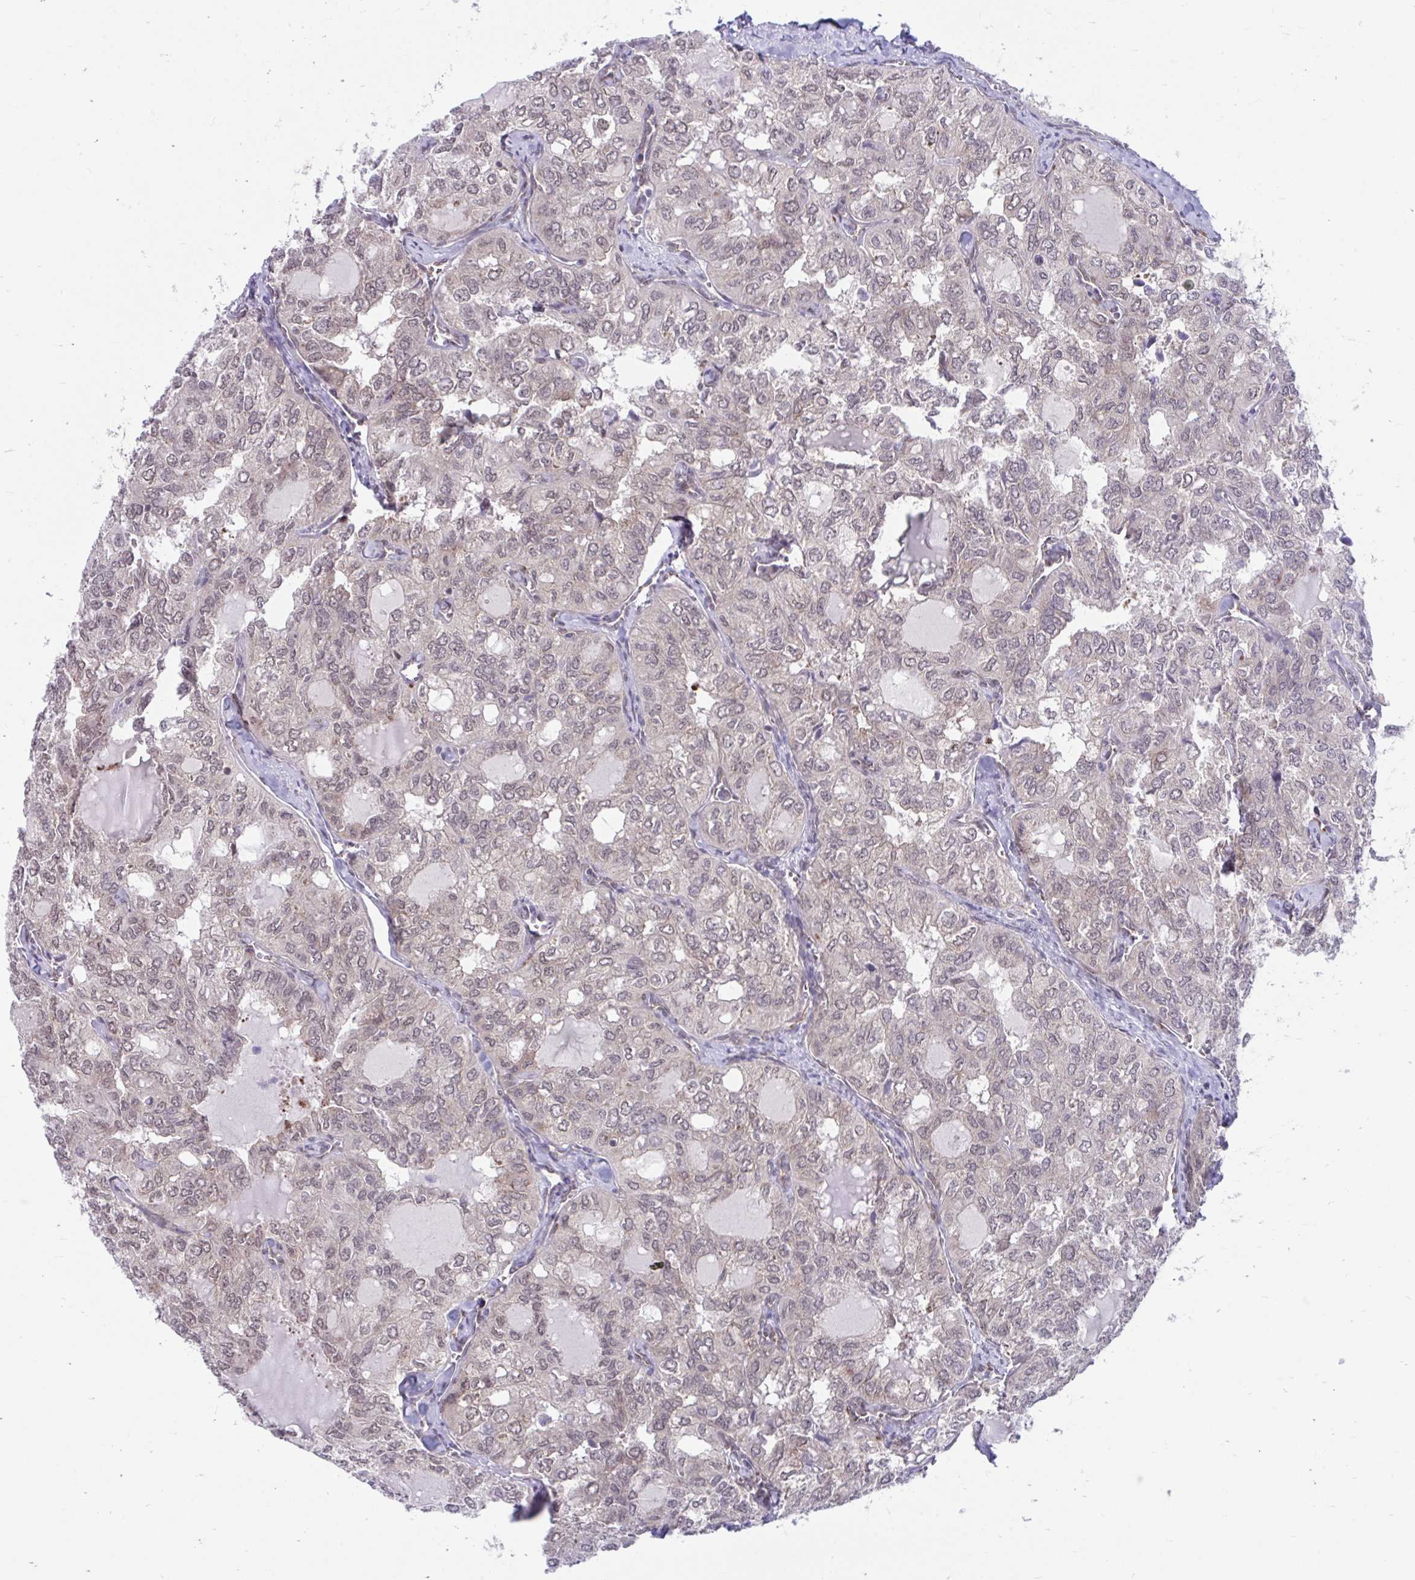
{"staining": {"intensity": "negative", "quantity": "none", "location": "none"}, "tissue": "thyroid cancer", "cell_type": "Tumor cells", "image_type": "cancer", "snomed": [{"axis": "morphology", "description": "Follicular adenoma carcinoma, NOS"}, {"axis": "topography", "description": "Thyroid gland"}], "caption": "Immunohistochemistry (IHC) of thyroid cancer exhibits no staining in tumor cells.", "gene": "SELENON", "patient": {"sex": "male", "age": 75}}